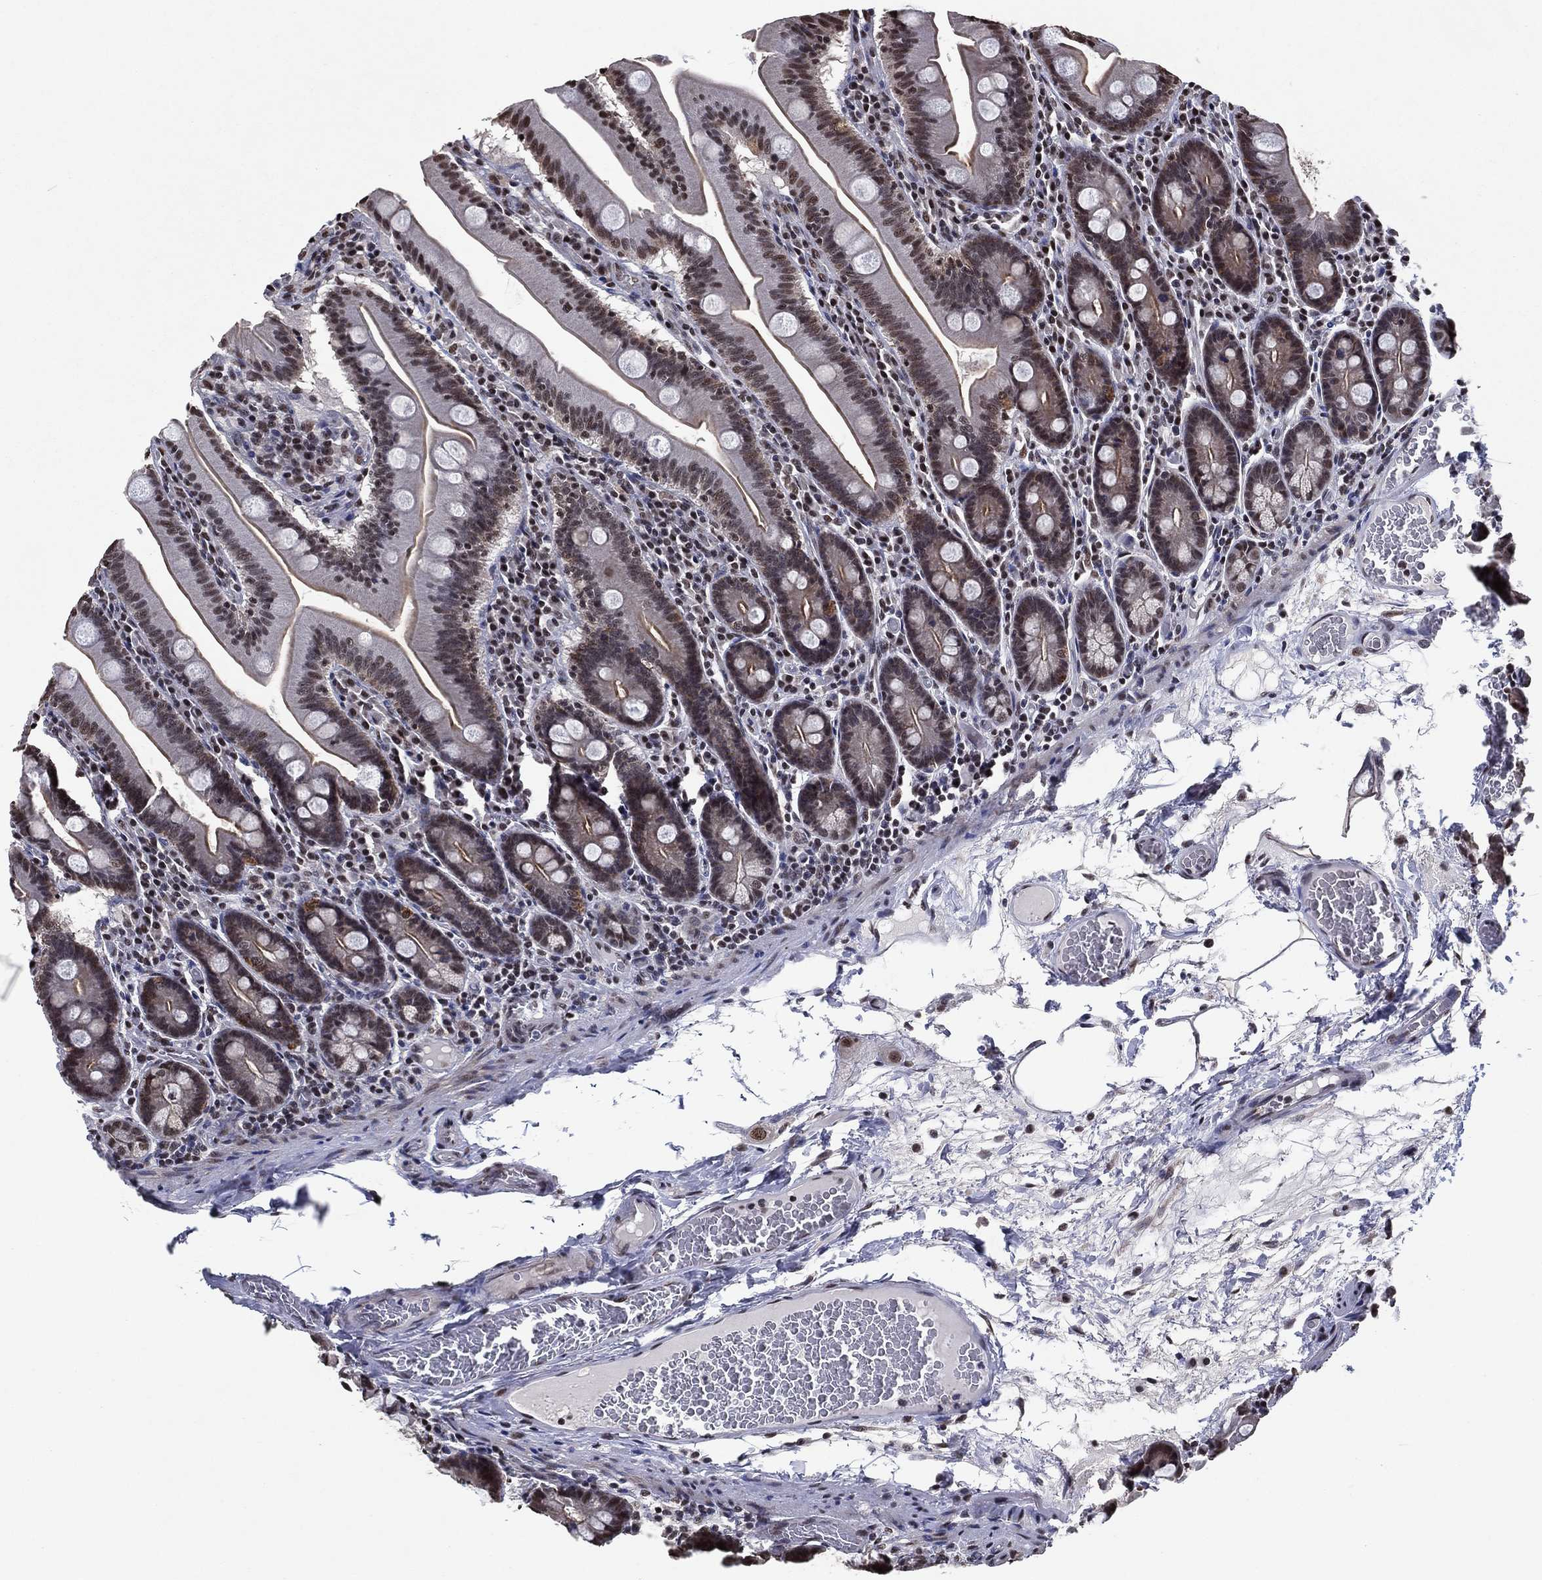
{"staining": {"intensity": "strong", "quantity": ">75%", "location": "cytoplasmic/membranous,nuclear"}, "tissue": "small intestine", "cell_type": "Glandular cells", "image_type": "normal", "snomed": [{"axis": "morphology", "description": "Normal tissue, NOS"}, {"axis": "topography", "description": "Small intestine"}], "caption": "High-magnification brightfield microscopy of benign small intestine stained with DAB (3,3'-diaminobenzidine) (brown) and counterstained with hematoxylin (blue). glandular cells exhibit strong cytoplasmic/membranous,nuclear positivity is identified in approximately>75% of cells.", "gene": "ZBTB42", "patient": {"sex": "male", "age": 37}}